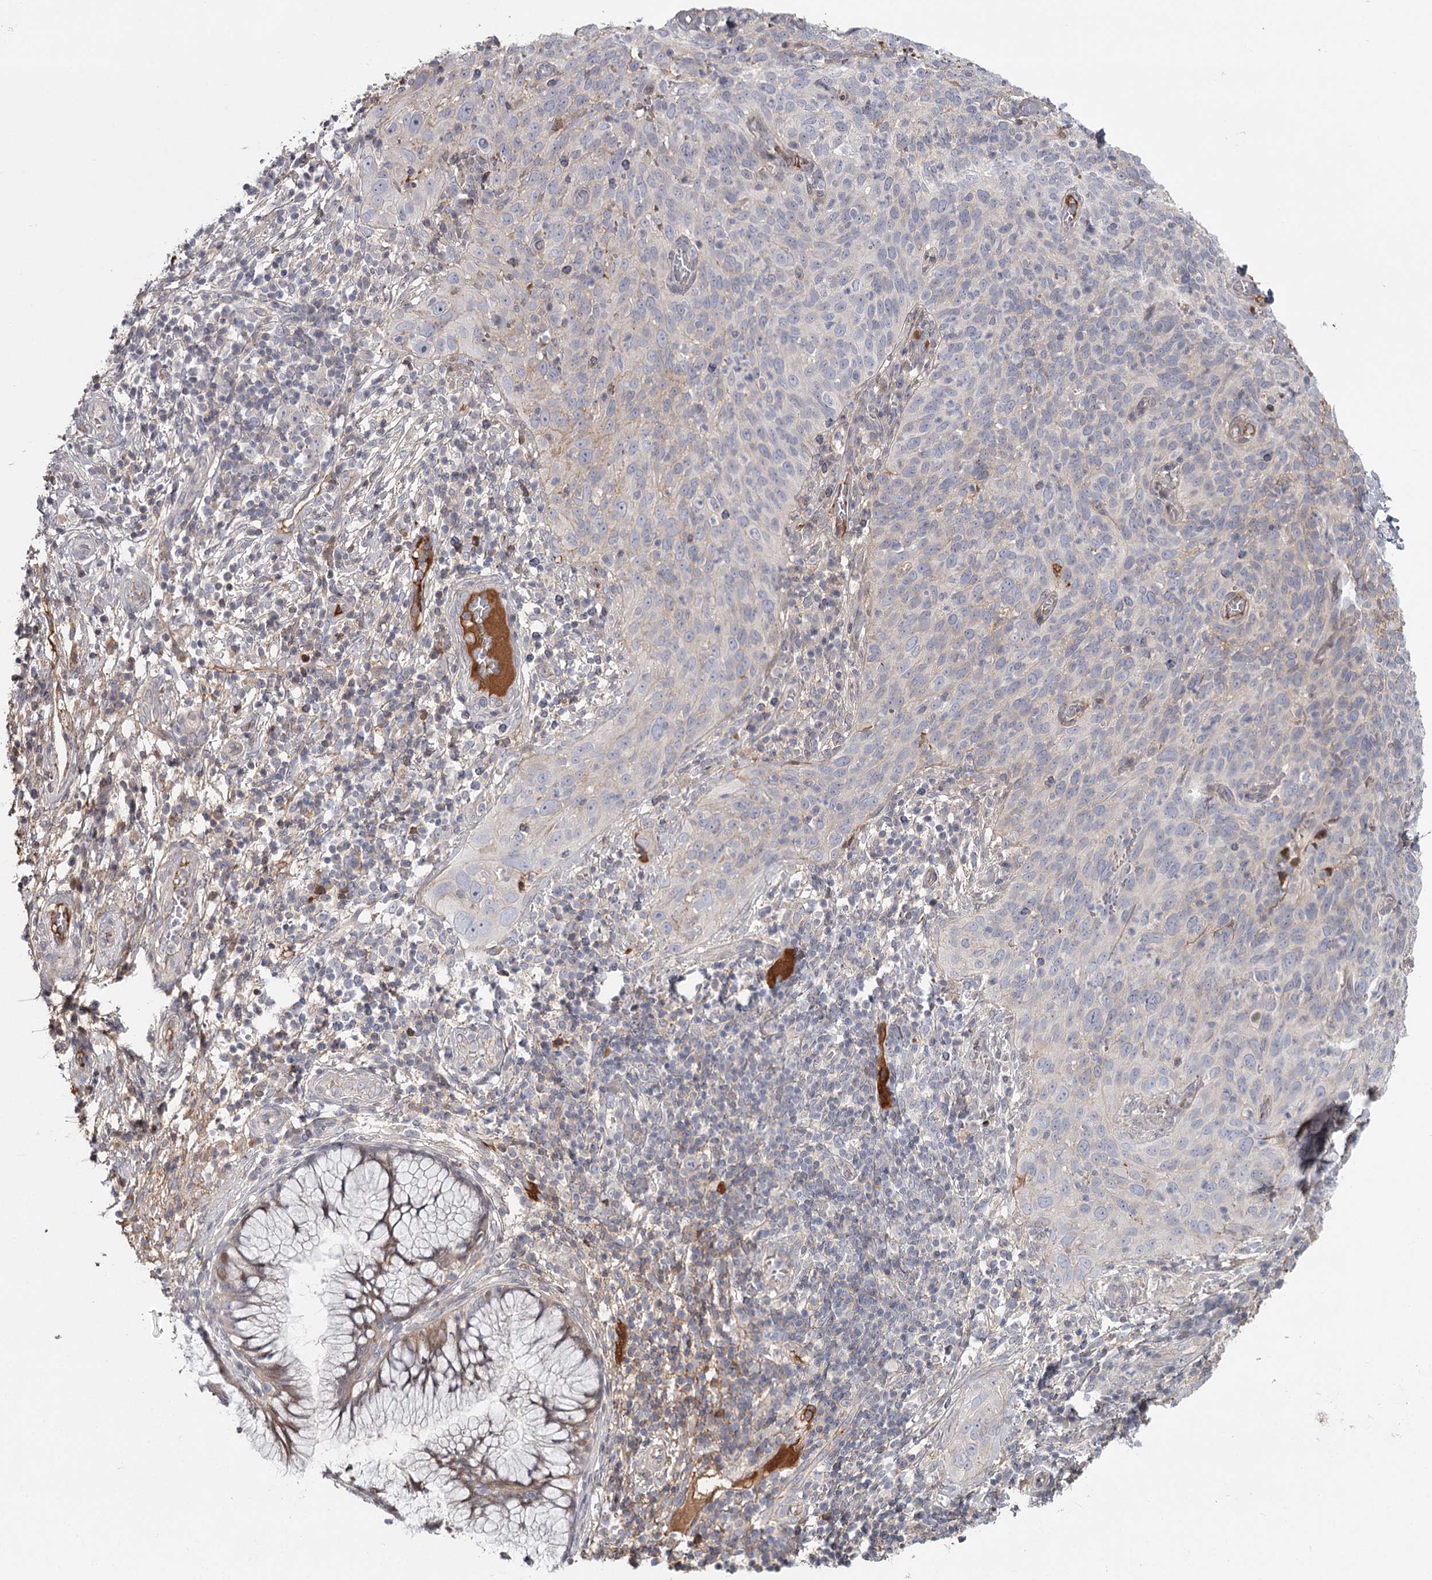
{"staining": {"intensity": "negative", "quantity": "none", "location": "none"}, "tissue": "cervical cancer", "cell_type": "Tumor cells", "image_type": "cancer", "snomed": [{"axis": "morphology", "description": "Squamous cell carcinoma, NOS"}, {"axis": "topography", "description": "Cervix"}], "caption": "Protein analysis of cervical cancer (squamous cell carcinoma) exhibits no significant expression in tumor cells. The staining is performed using DAB brown chromogen with nuclei counter-stained in using hematoxylin.", "gene": "DHRS9", "patient": {"sex": "female", "age": 31}}